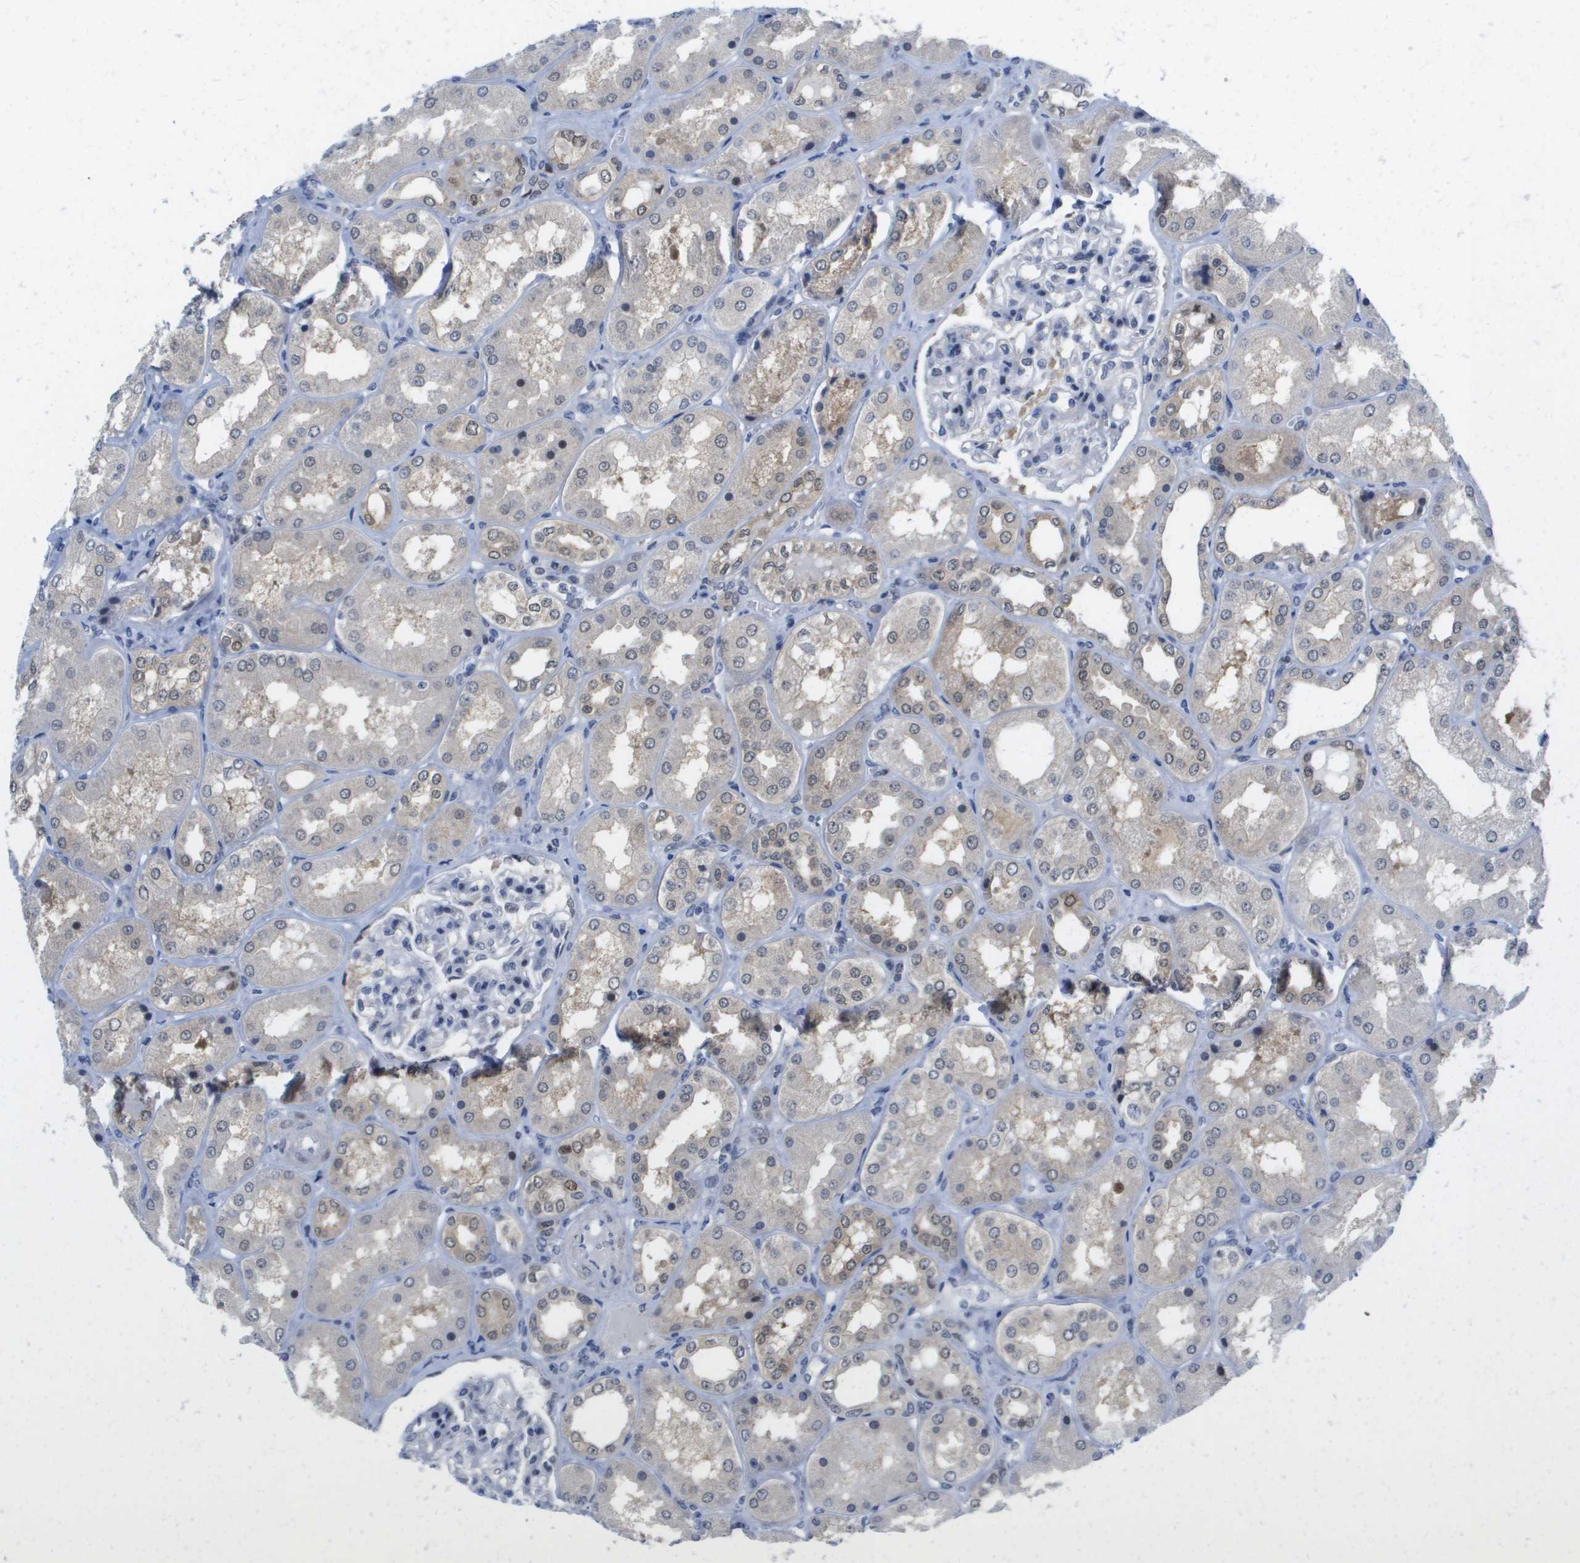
{"staining": {"intensity": "moderate", "quantity": "<25%", "location": "nuclear"}, "tissue": "kidney", "cell_type": "Cells in glomeruli", "image_type": "normal", "snomed": [{"axis": "morphology", "description": "Normal tissue, NOS"}, {"axis": "topography", "description": "Kidney"}], "caption": "Cells in glomeruli demonstrate low levels of moderate nuclear expression in approximately <25% of cells in unremarkable human kidney.", "gene": "FKBP4", "patient": {"sex": "female", "age": 56}}